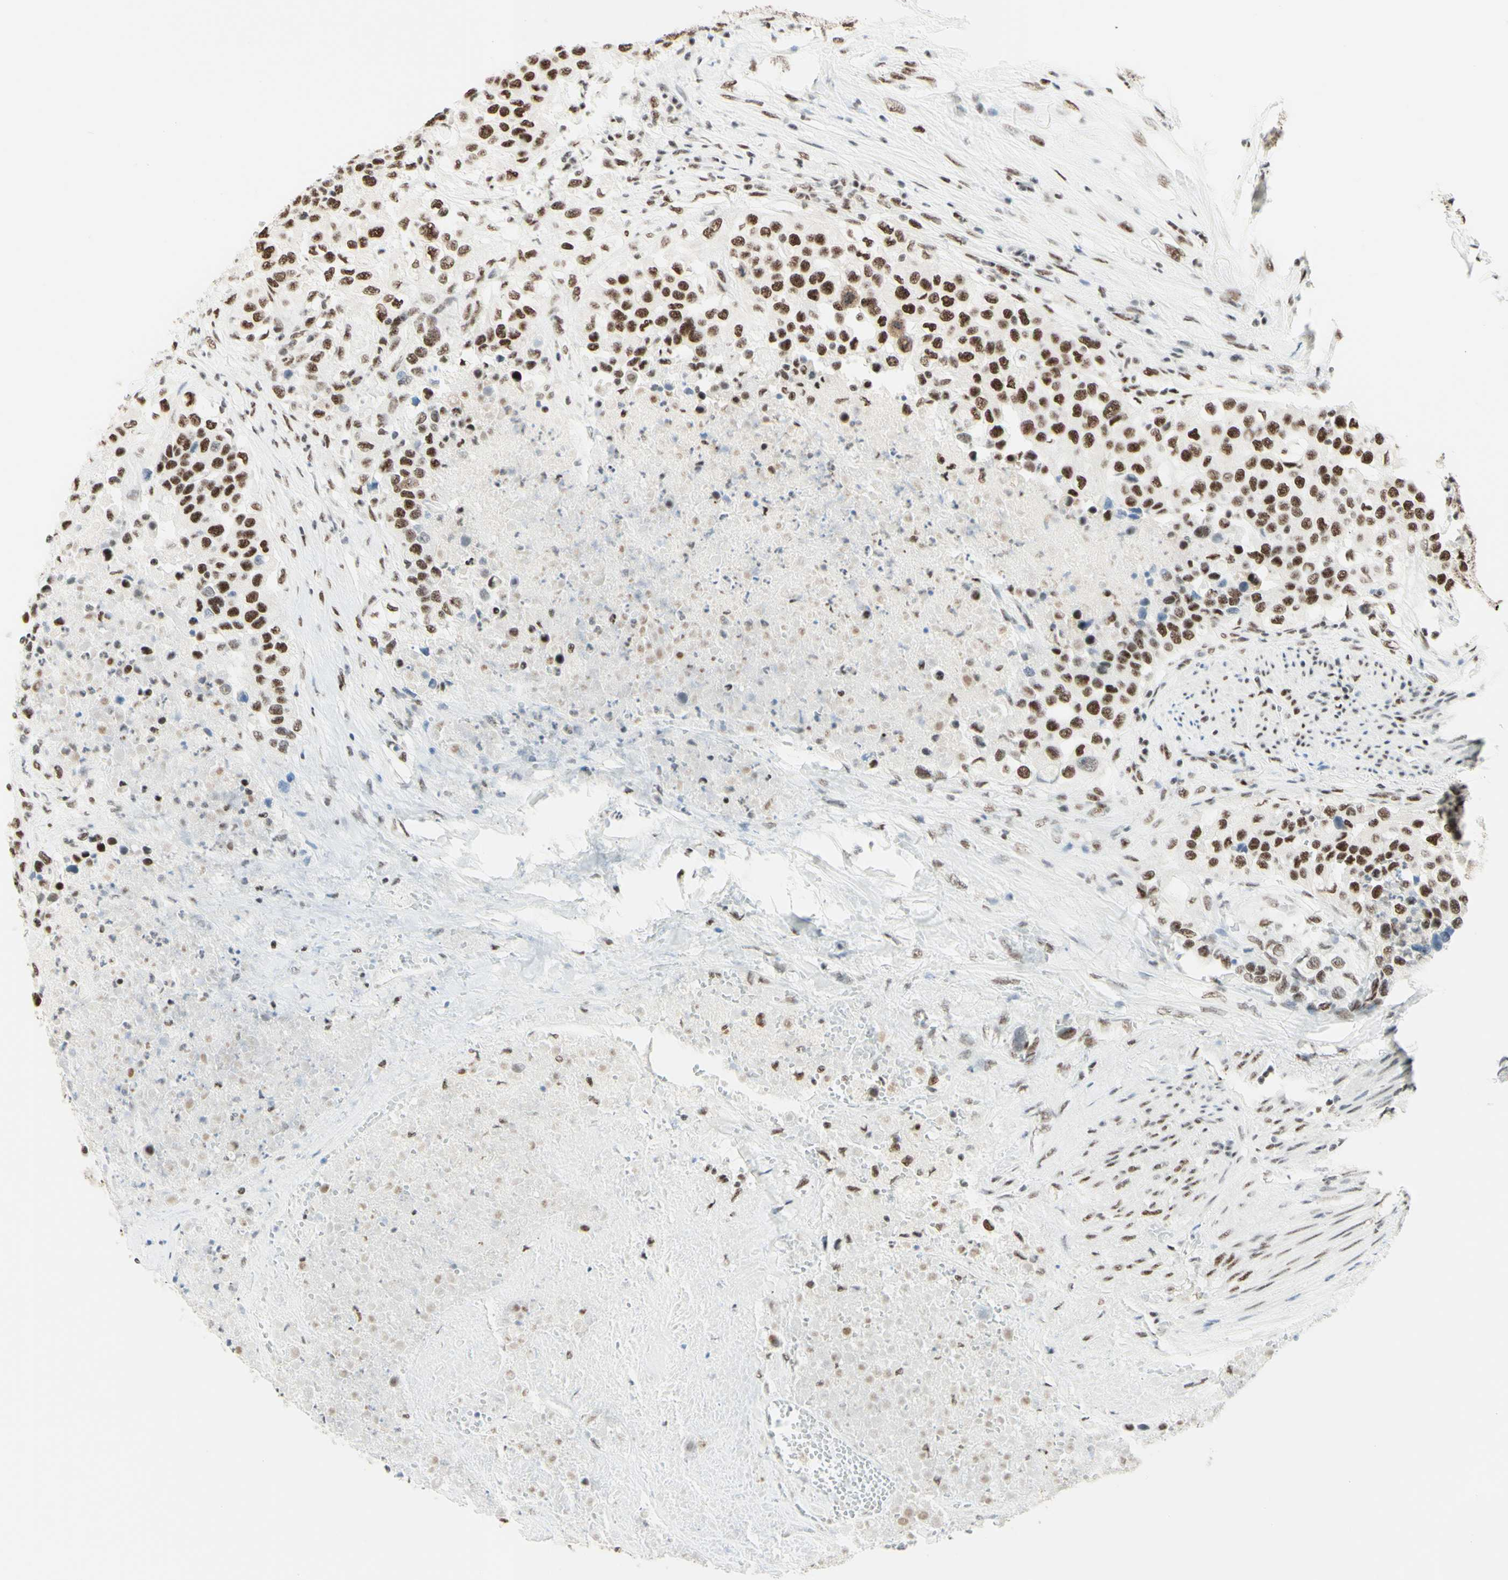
{"staining": {"intensity": "strong", "quantity": ">75%", "location": "nuclear"}, "tissue": "urothelial cancer", "cell_type": "Tumor cells", "image_type": "cancer", "snomed": [{"axis": "morphology", "description": "Urothelial carcinoma, High grade"}, {"axis": "topography", "description": "Urinary bladder"}], "caption": "Strong nuclear protein positivity is present in approximately >75% of tumor cells in urothelial cancer.", "gene": "WTAP", "patient": {"sex": "female", "age": 80}}